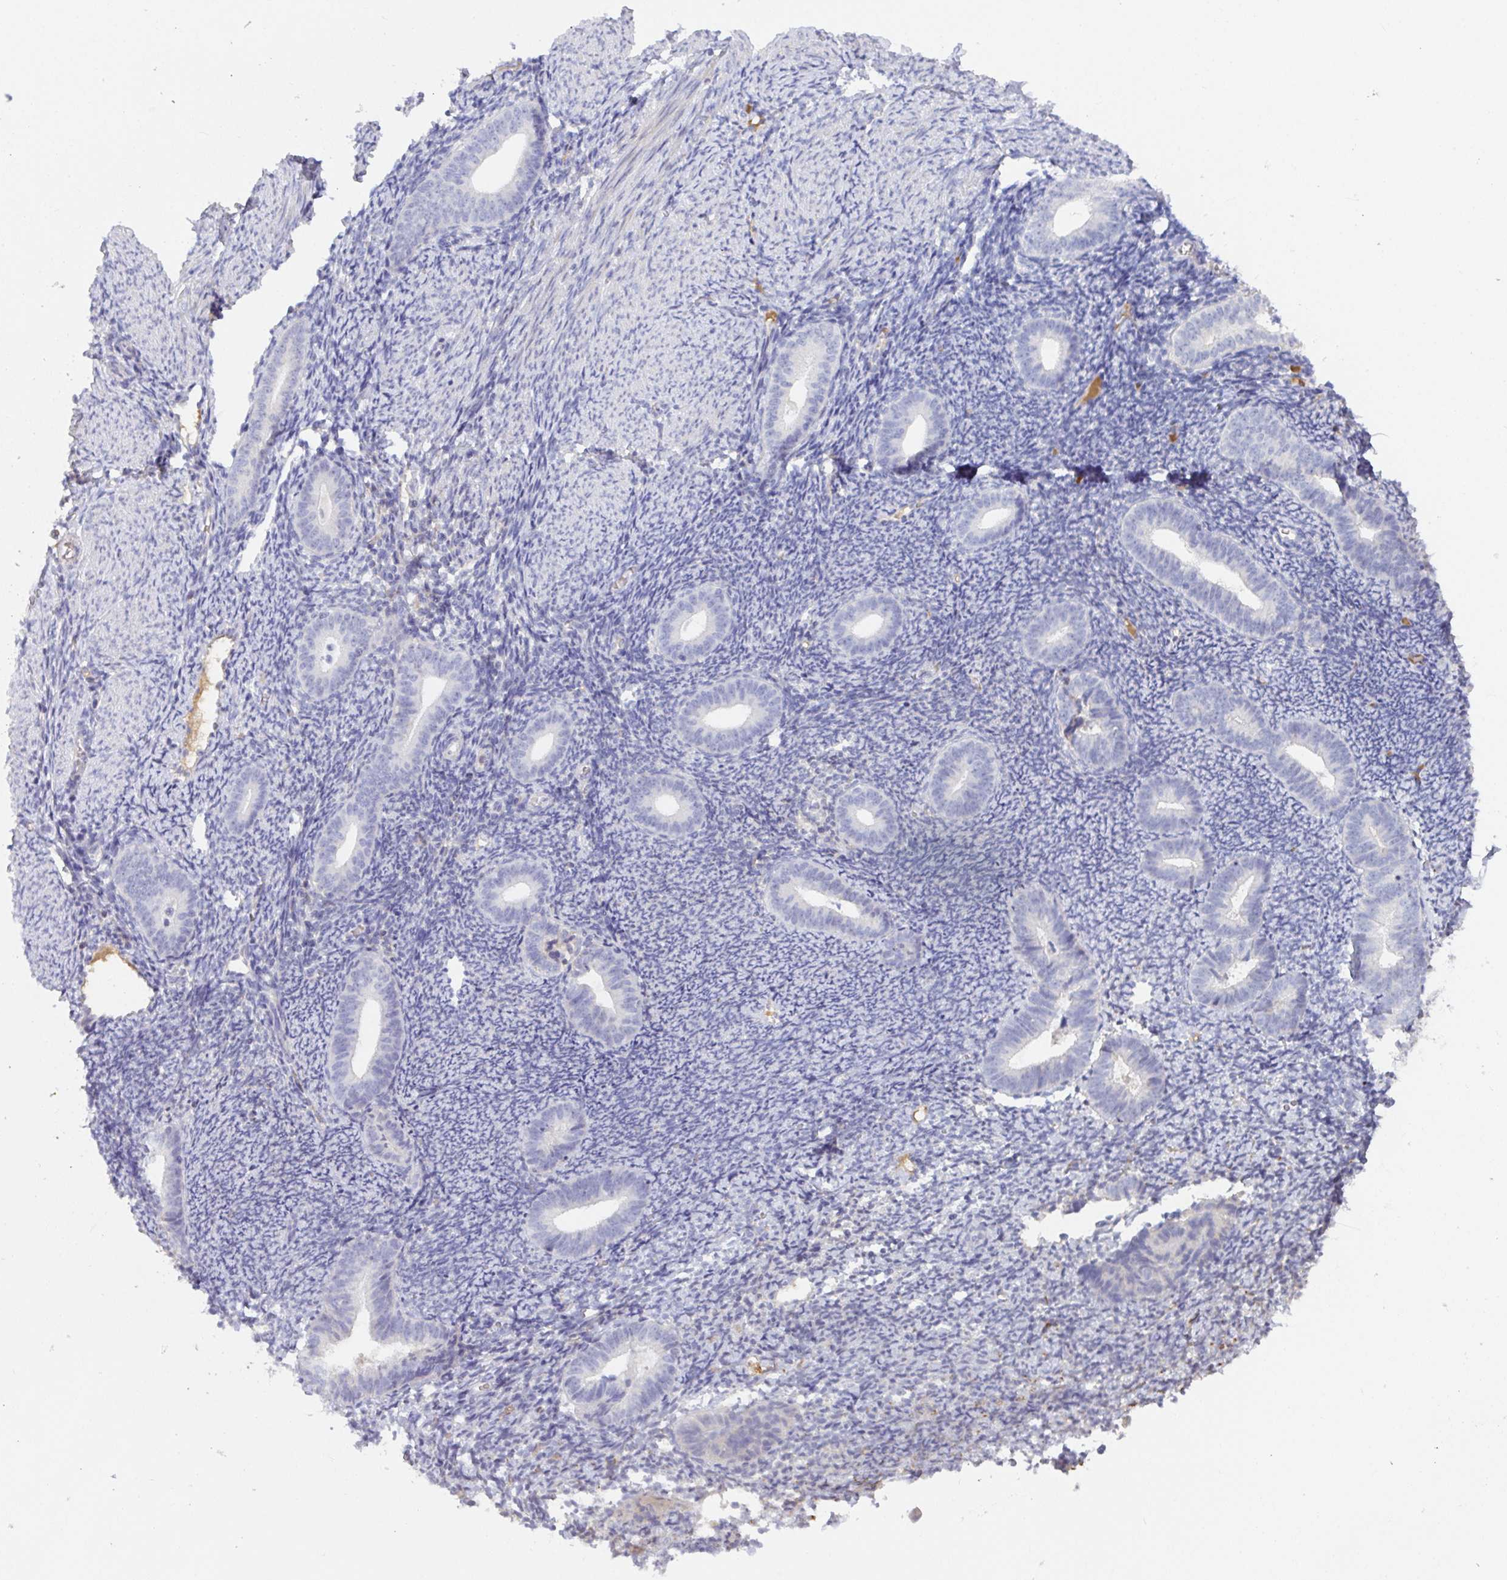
{"staining": {"intensity": "negative", "quantity": "none", "location": "none"}, "tissue": "endometrium", "cell_type": "Cells in endometrial stroma", "image_type": "normal", "snomed": [{"axis": "morphology", "description": "Normal tissue, NOS"}, {"axis": "topography", "description": "Endometrium"}], "caption": "IHC photomicrograph of unremarkable human endometrium stained for a protein (brown), which displays no staining in cells in endometrial stroma.", "gene": "ANO5", "patient": {"sex": "female", "age": 39}}